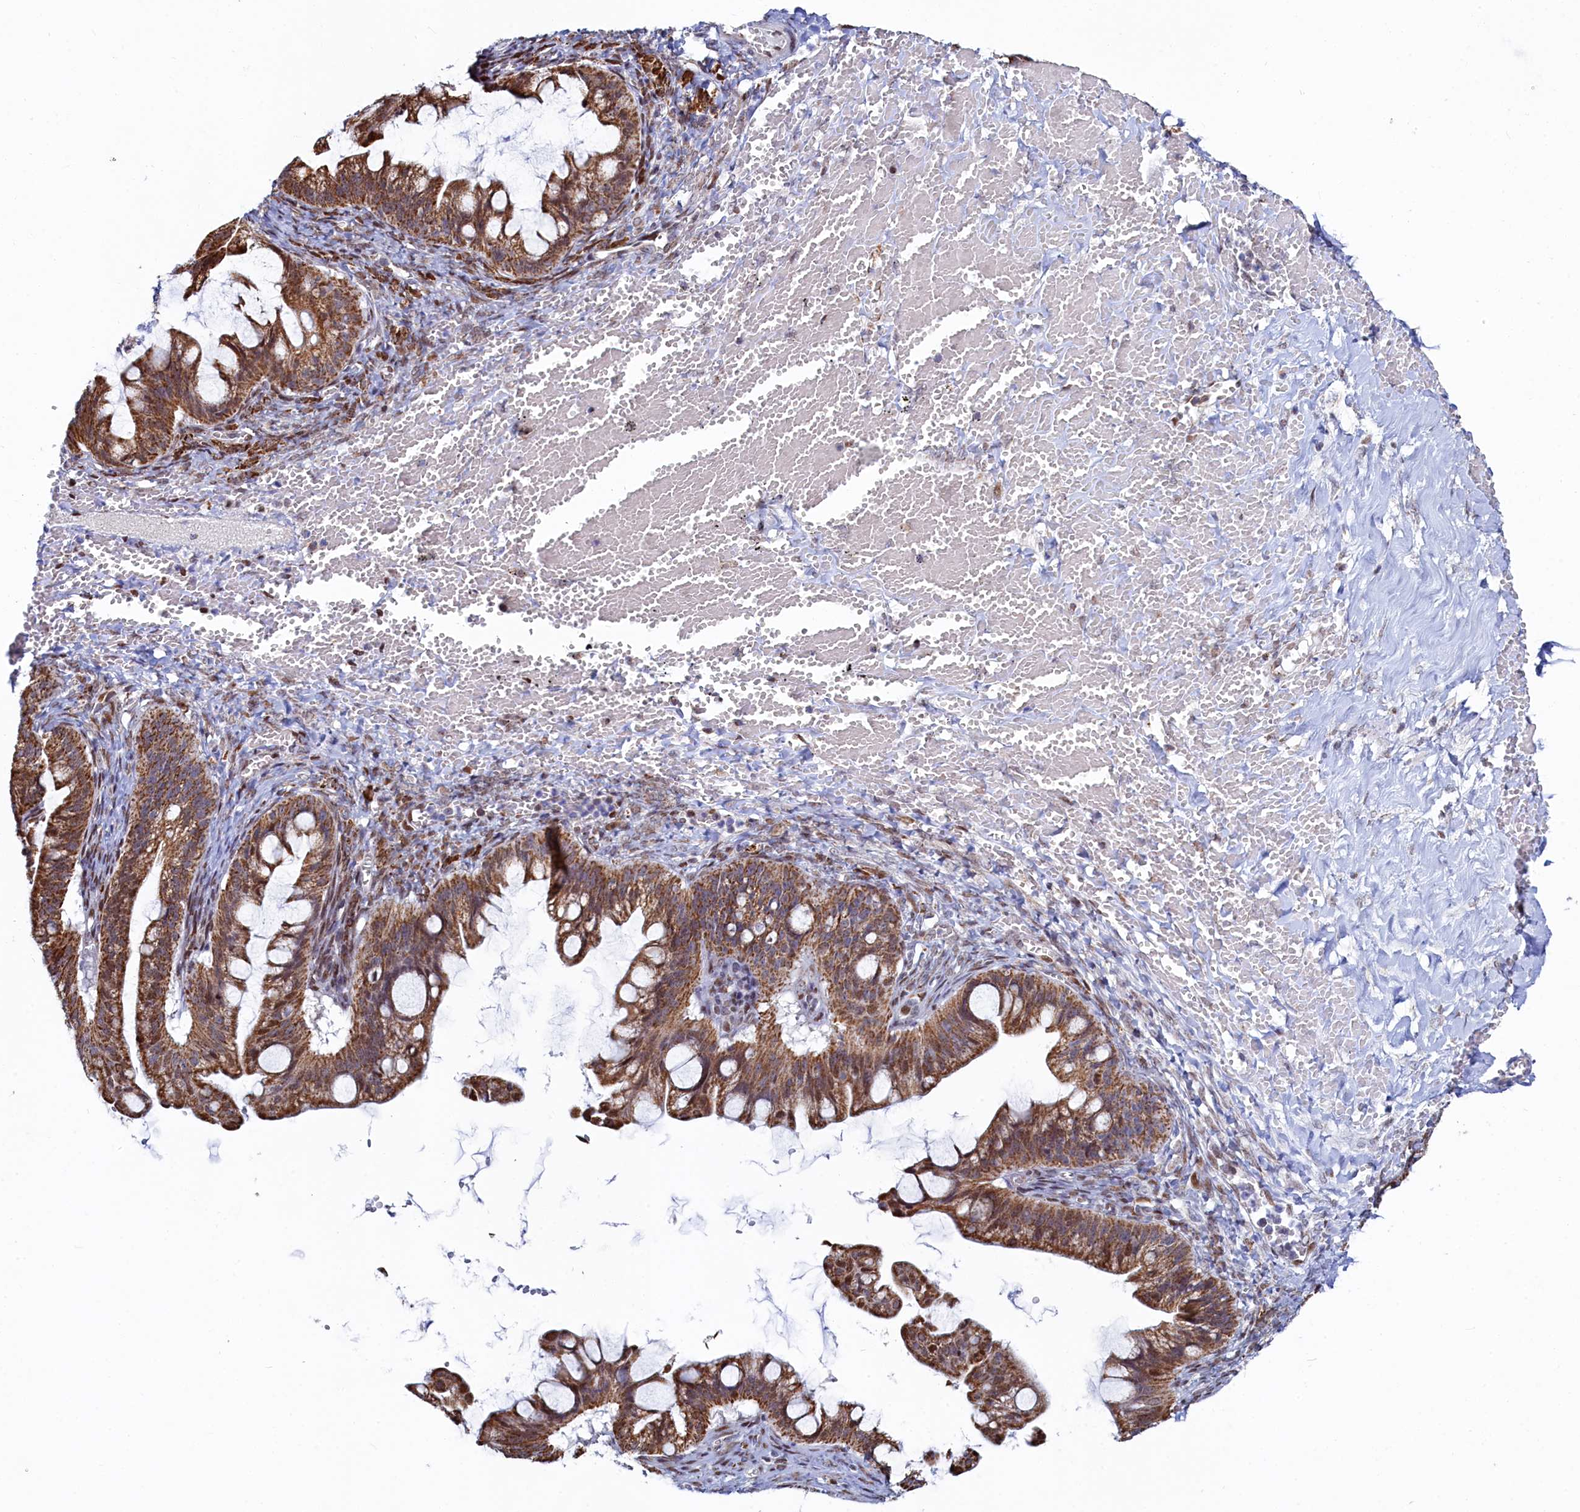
{"staining": {"intensity": "moderate", "quantity": ">75%", "location": "cytoplasmic/membranous"}, "tissue": "ovarian cancer", "cell_type": "Tumor cells", "image_type": "cancer", "snomed": [{"axis": "morphology", "description": "Cystadenocarcinoma, mucinous, NOS"}, {"axis": "topography", "description": "Ovary"}], "caption": "Human mucinous cystadenocarcinoma (ovarian) stained with a protein marker demonstrates moderate staining in tumor cells.", "gene": "HDGFL3", "patient": {"sex": "female", "age": 73}}